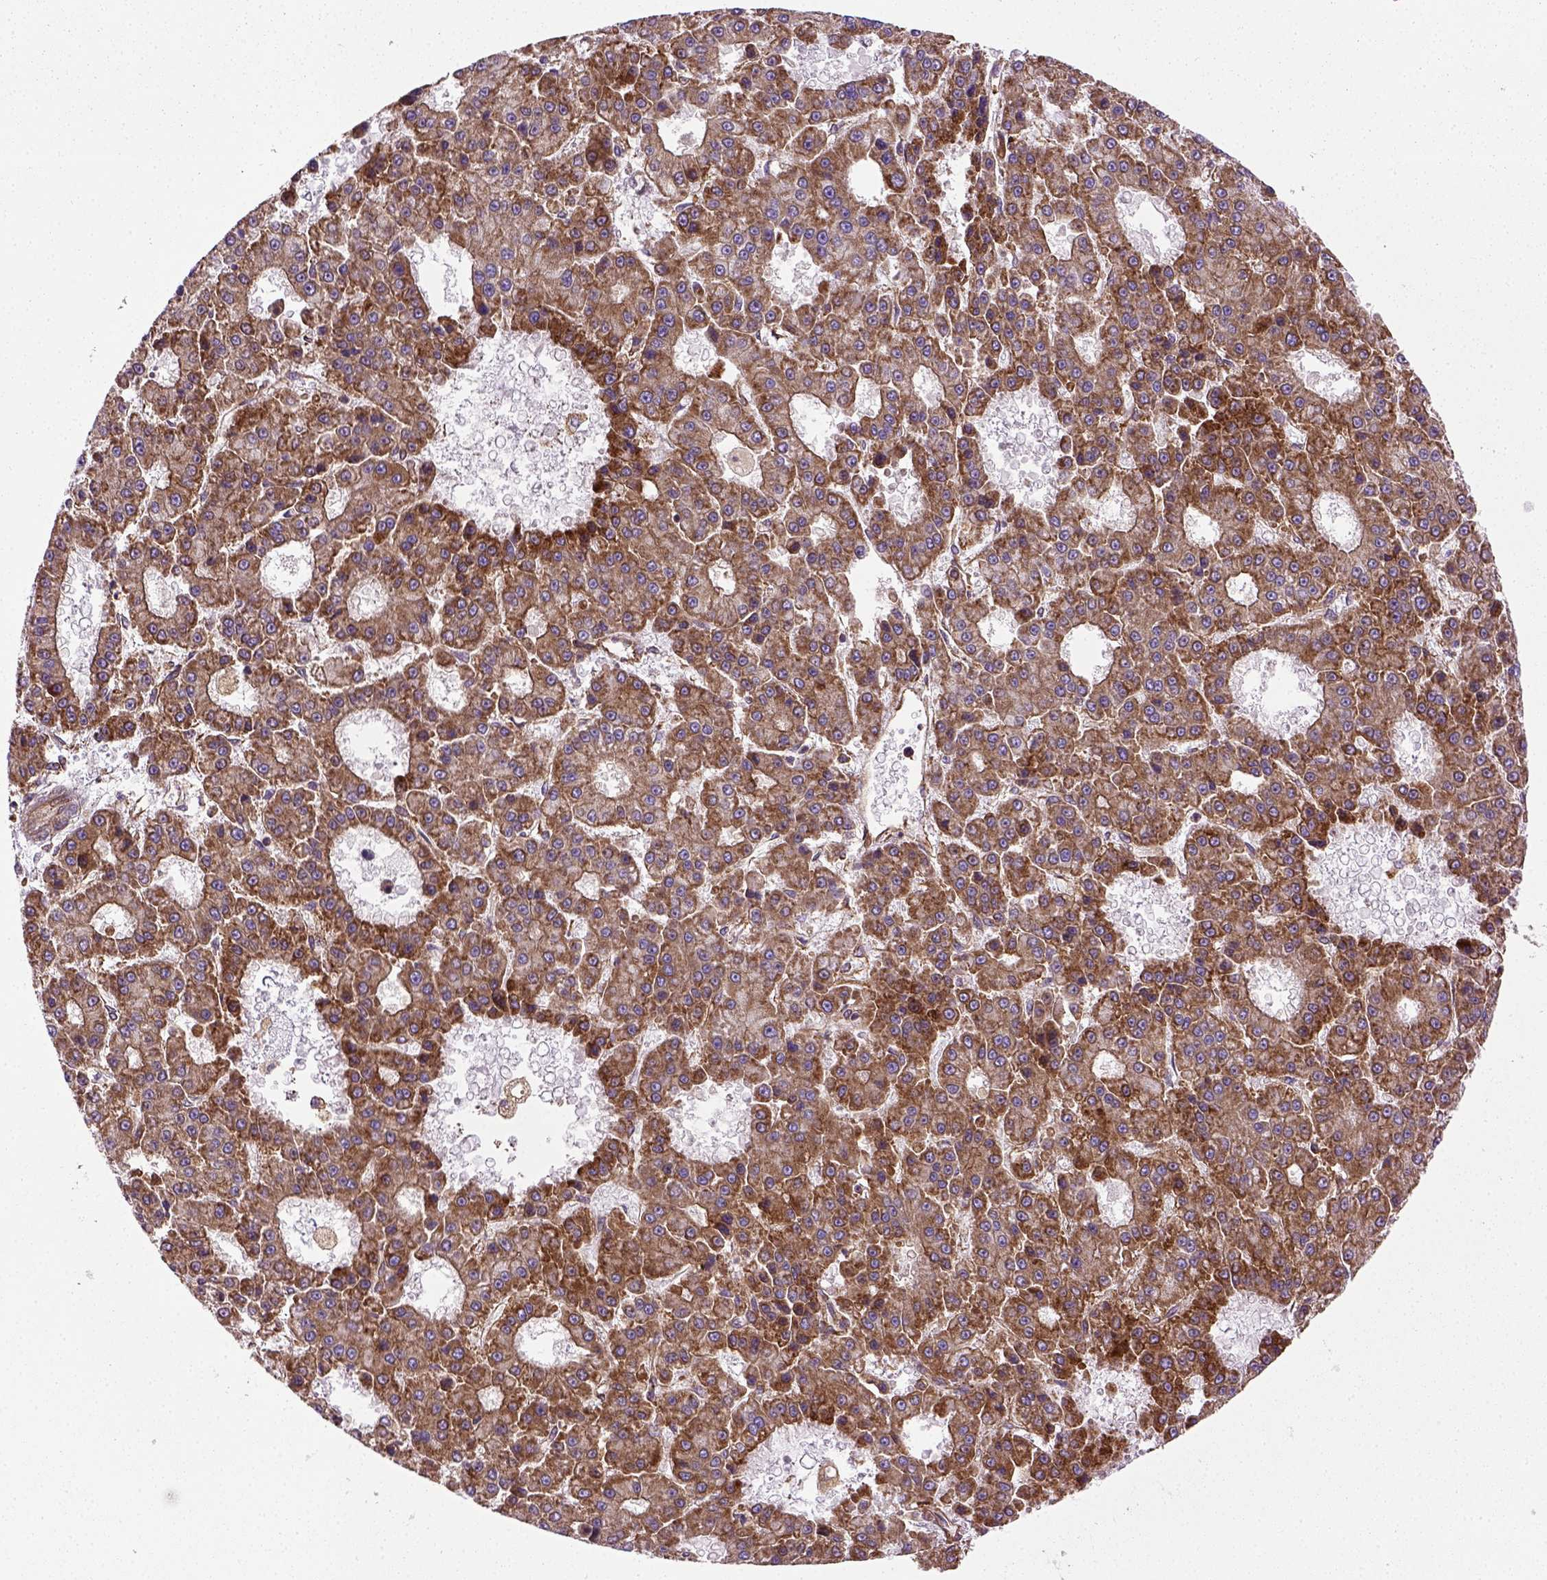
{"staining": {"intensity": "moderate", "quantity": ">75%", "location": "cytoplasmic/membranous"}, "tissue": "liver cancer", "cell_type": "Tumor cells", "image_type": "cancer", "snomed": [{"axis": "morphology", "description": "Carcinoma, Hepatocellular, NOS"}, {"axis": "topography", "description": "Liver"}], "caption": "An IHC photomicrograph of tumor tissue is shown. Protein staining in brown shows moderate cytoplasmic/membranous positivity in liver hepatocellular carcinoma within tumor cells.", "gene": "CAPRIN1", "patient": {"sex": "male", "age": 70}}